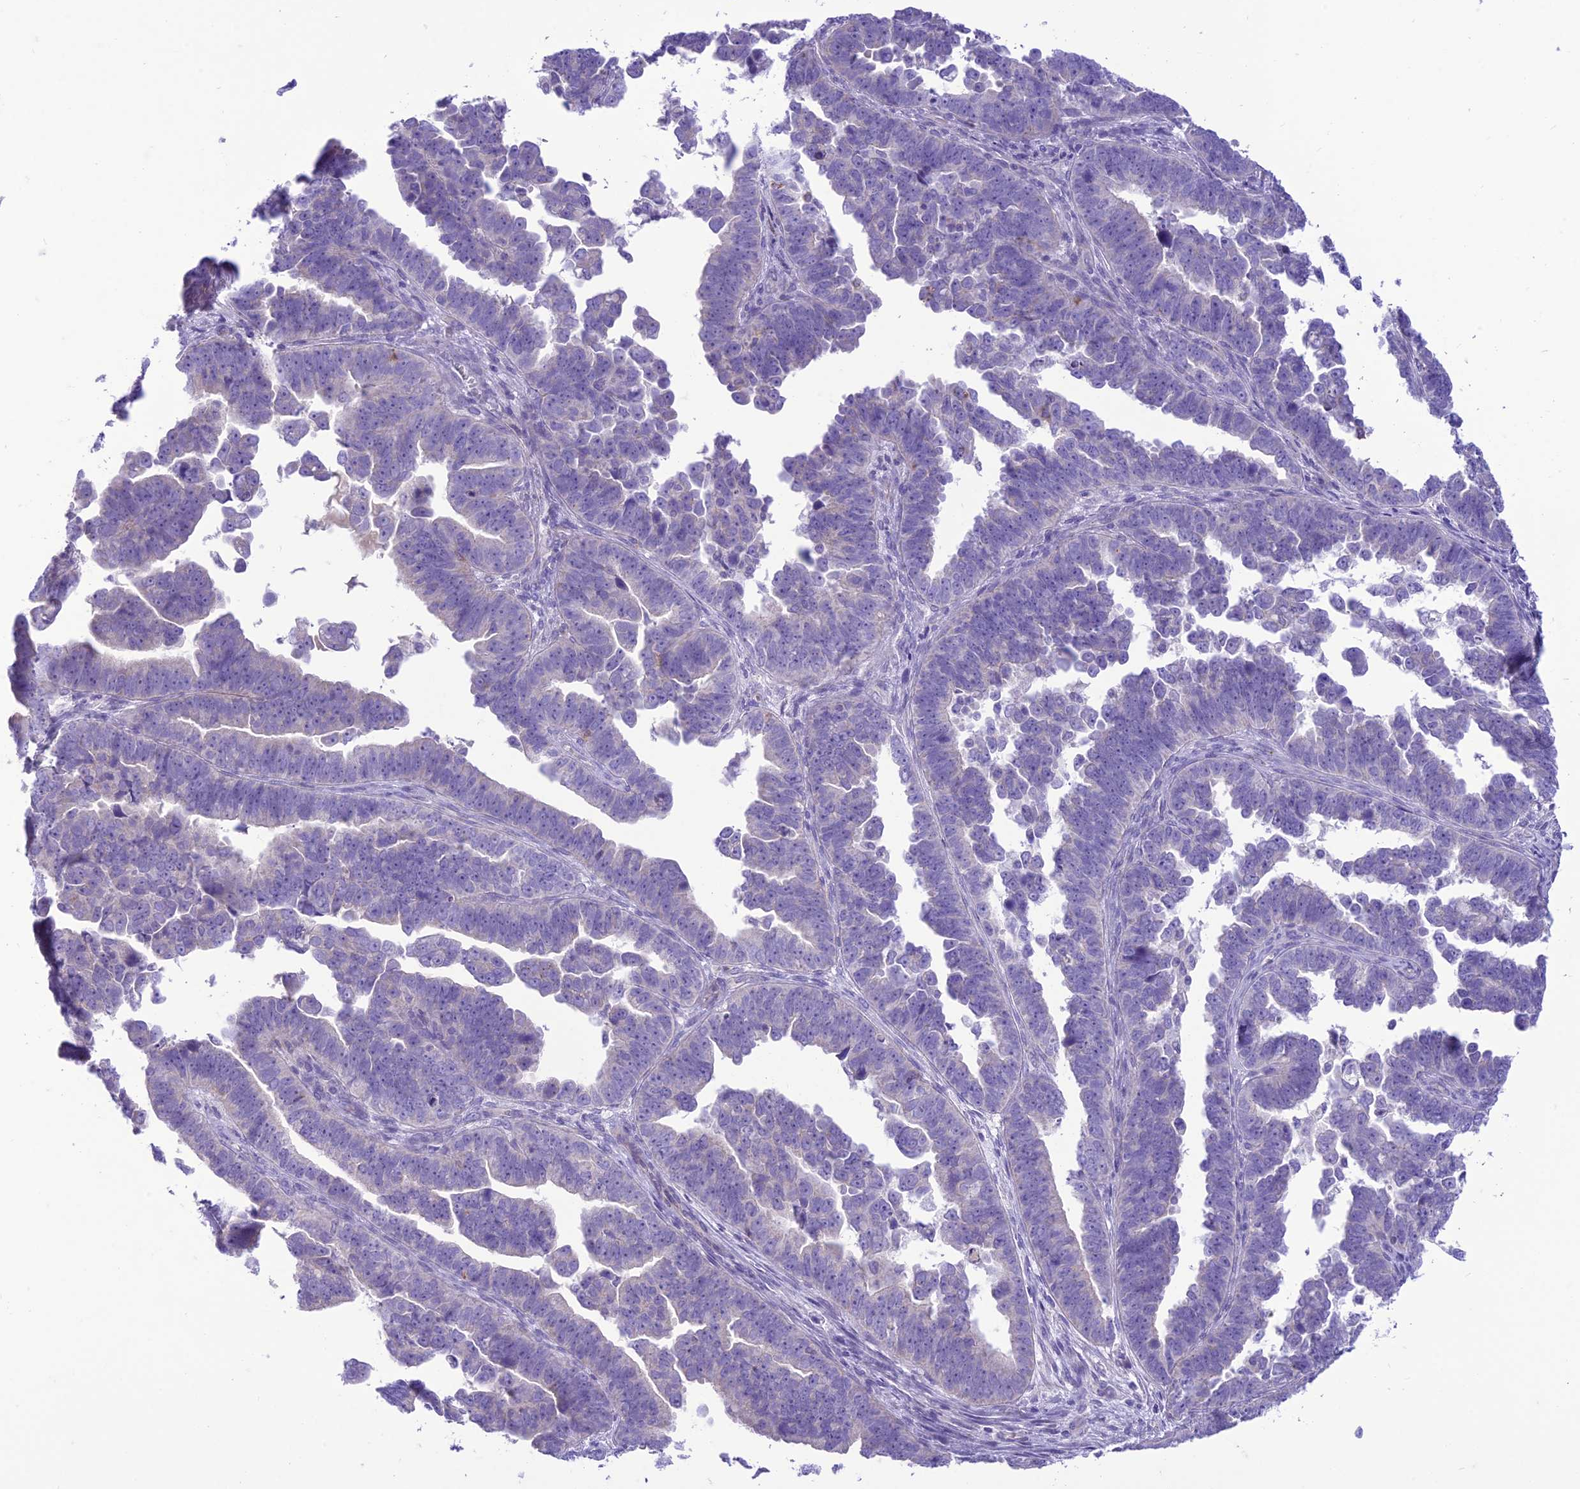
{"staining": {"intensity": "negative", "quantity": "none", "location": "none"}, "tissue": "endometrial cancer", "cell_type": "Tumor cells", "image_type": "cancer", "snomed": [{"axis": "morphology", "description": "Adenocarcinoma, NOS"}, {"axis": "topography", "description": "Endometrium"}], "caption": "IHC micrograph of human endometrial cancer stained for a protein (brown), which shows no expression in tumor cells. (DAB (3,3'-diaminobenzidine) immunohistochemistry (IHC) visualized using brightfield microscopy, high magnification).", "gene": "DHDH", "patient": {"sex": "female", "age": 75}}